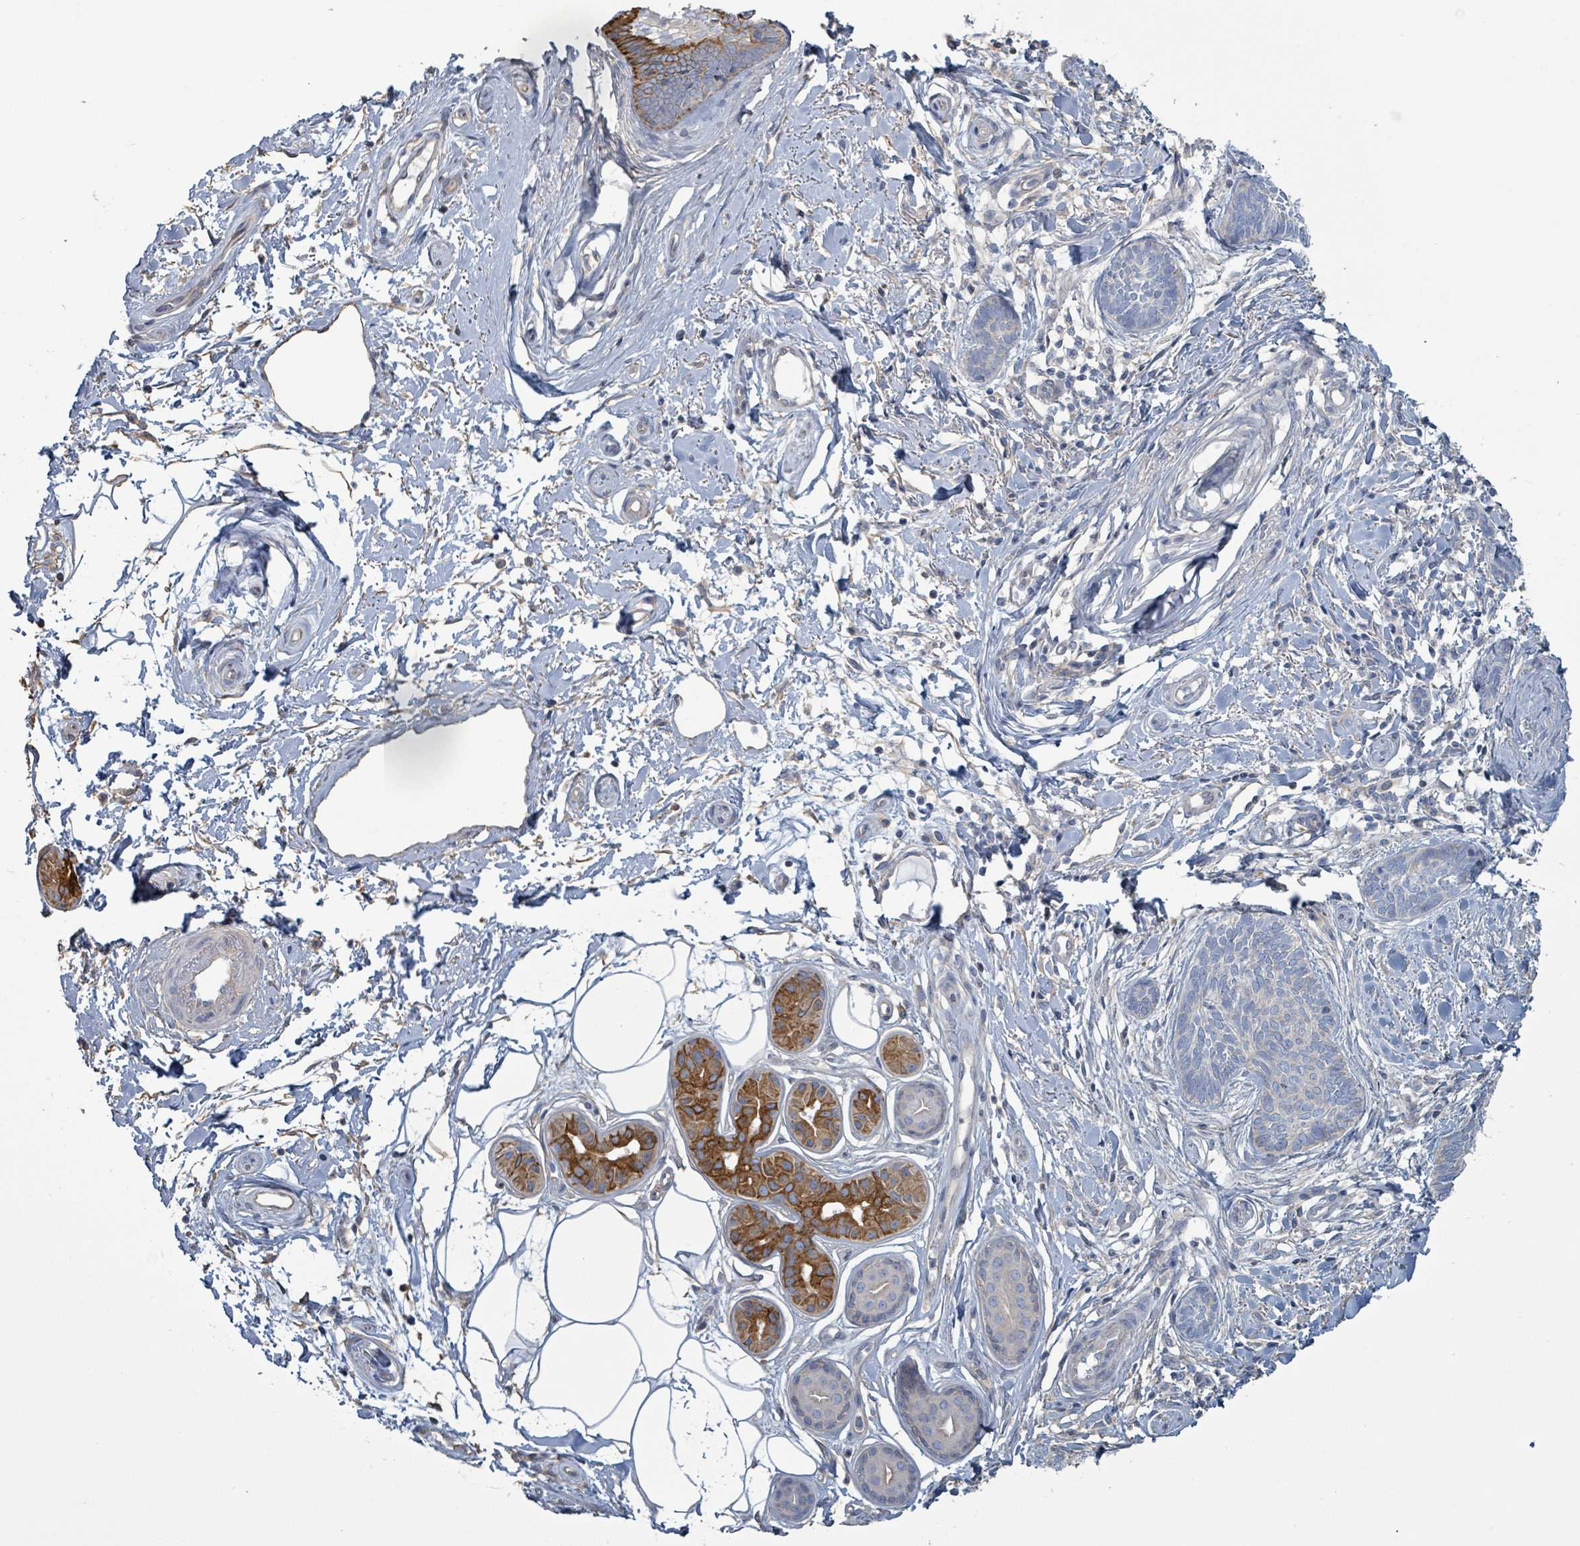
{"staining": {"intensity": "negative", "quantity": "none", "location": "none"}, "tissue": "skin cancer", "cell_type": "Tumor cells", "image_type": "cancer", "snomed": [{"axis": "morphology", "description": "Basal cell carcinoma"}, {"axis": "topography", "description": "Skin"}], "caption": "This is an immunohistochemistry (IHC) histopathology image of skin cancer (basal cell carcinoma). There is no staining in tumor cells.", "gene": "COL13A1", "patient": {"sex": "female", "age": 81}}